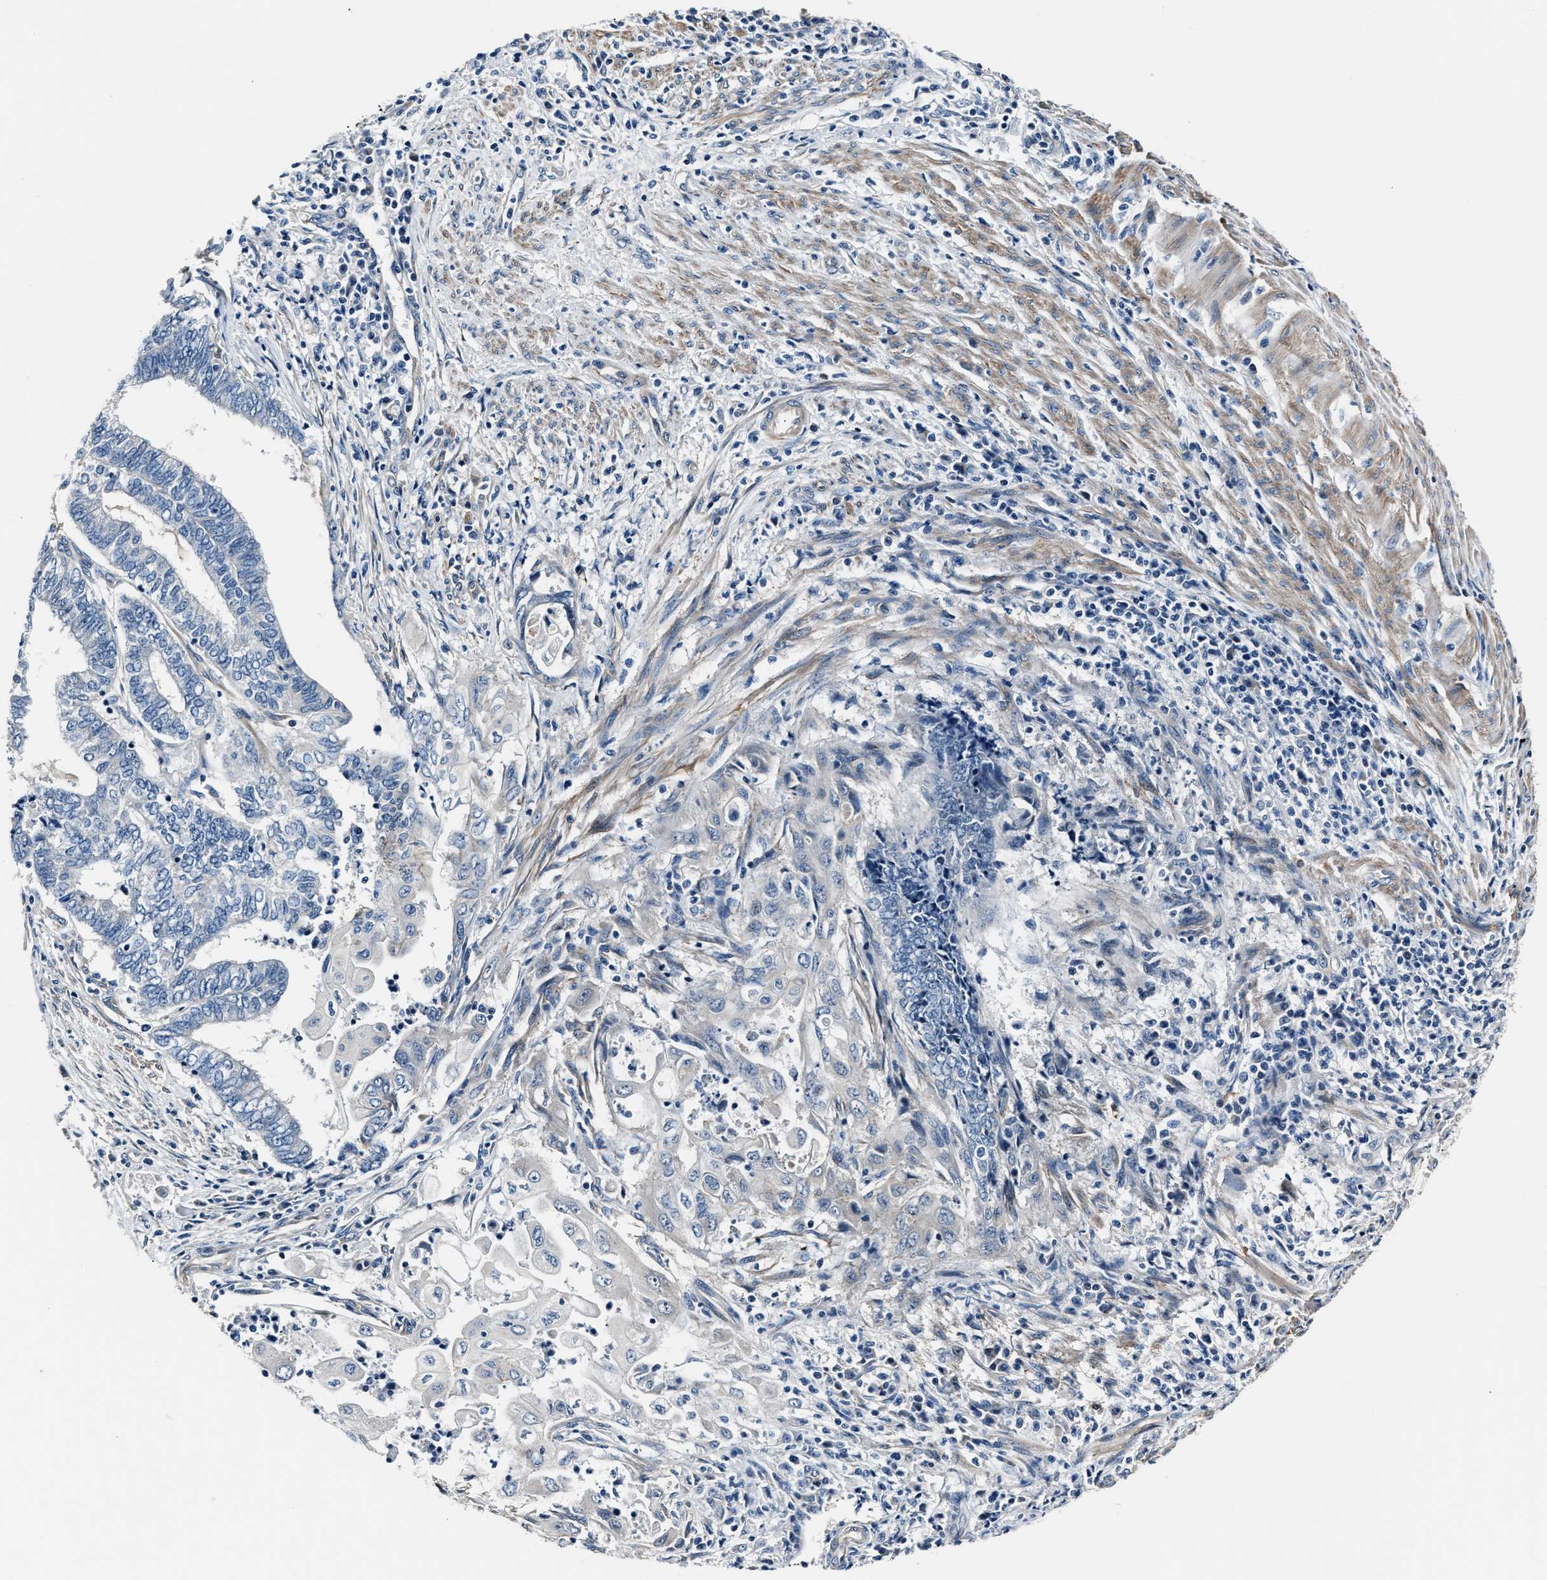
{"staining": {"intensity": "negative", "quantity": "none", "location": "none"}, "tissue": "endometrial cancer", "cell_type": "Tumor cells", "image_type": "cancer", "snomed": [{"axis": "morphology", "description": "Adenocarcinoma, NOS"}, {"axis": "topography", "description": "Uterus"}, {"axis": "topography", "description": "Endometrium"}], "caption": "Endometrial cancer was stained to show a protein in brown. There is no significant expression in tumor cells. (Brightfield microscopy of DAB IHC at high magnification).", "gene": "MPDZ", "patient": {"sex": "female", "age": 70}}